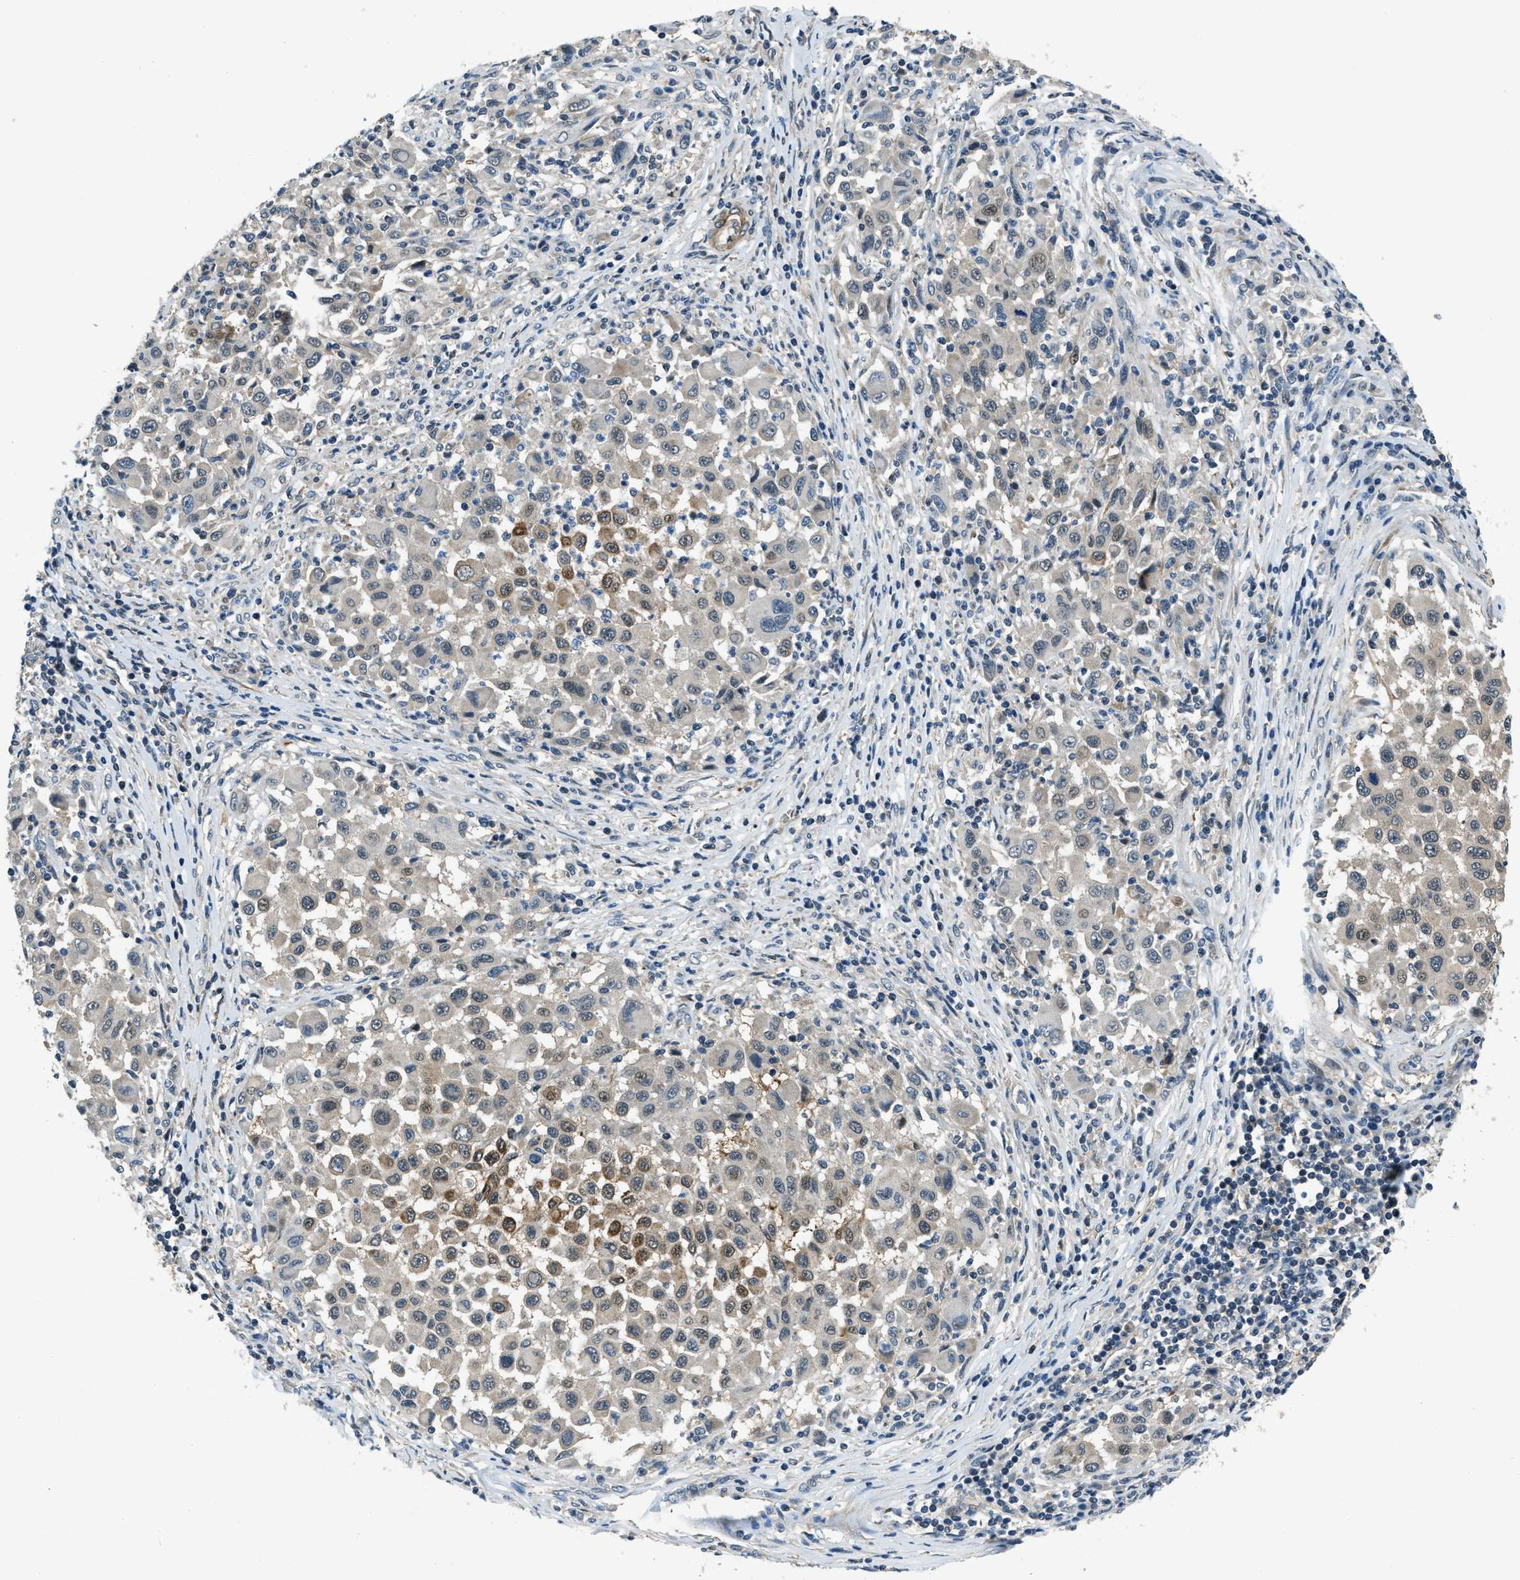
{"staining": {"intensity": "moderate", "quantity": "25%-75%", "location": "cytoplasmic/membranous"}, "tissue": "melanoma", "cell_type": "Tumor cells", "image_type": "cancer", "snomed": [{"axis": "morphology", "description": "Malignant melanoma, Metastatic site"}, {"axis": "topography", "description": "Lymph node"}], "caption": "Melanoma tissue demonstrates moderate cytoplasmic/membranous positivity in about 25%-75% of tumor cells", "gene": "NUDCD3", "patient": {"sex": "male", "age": 61}}